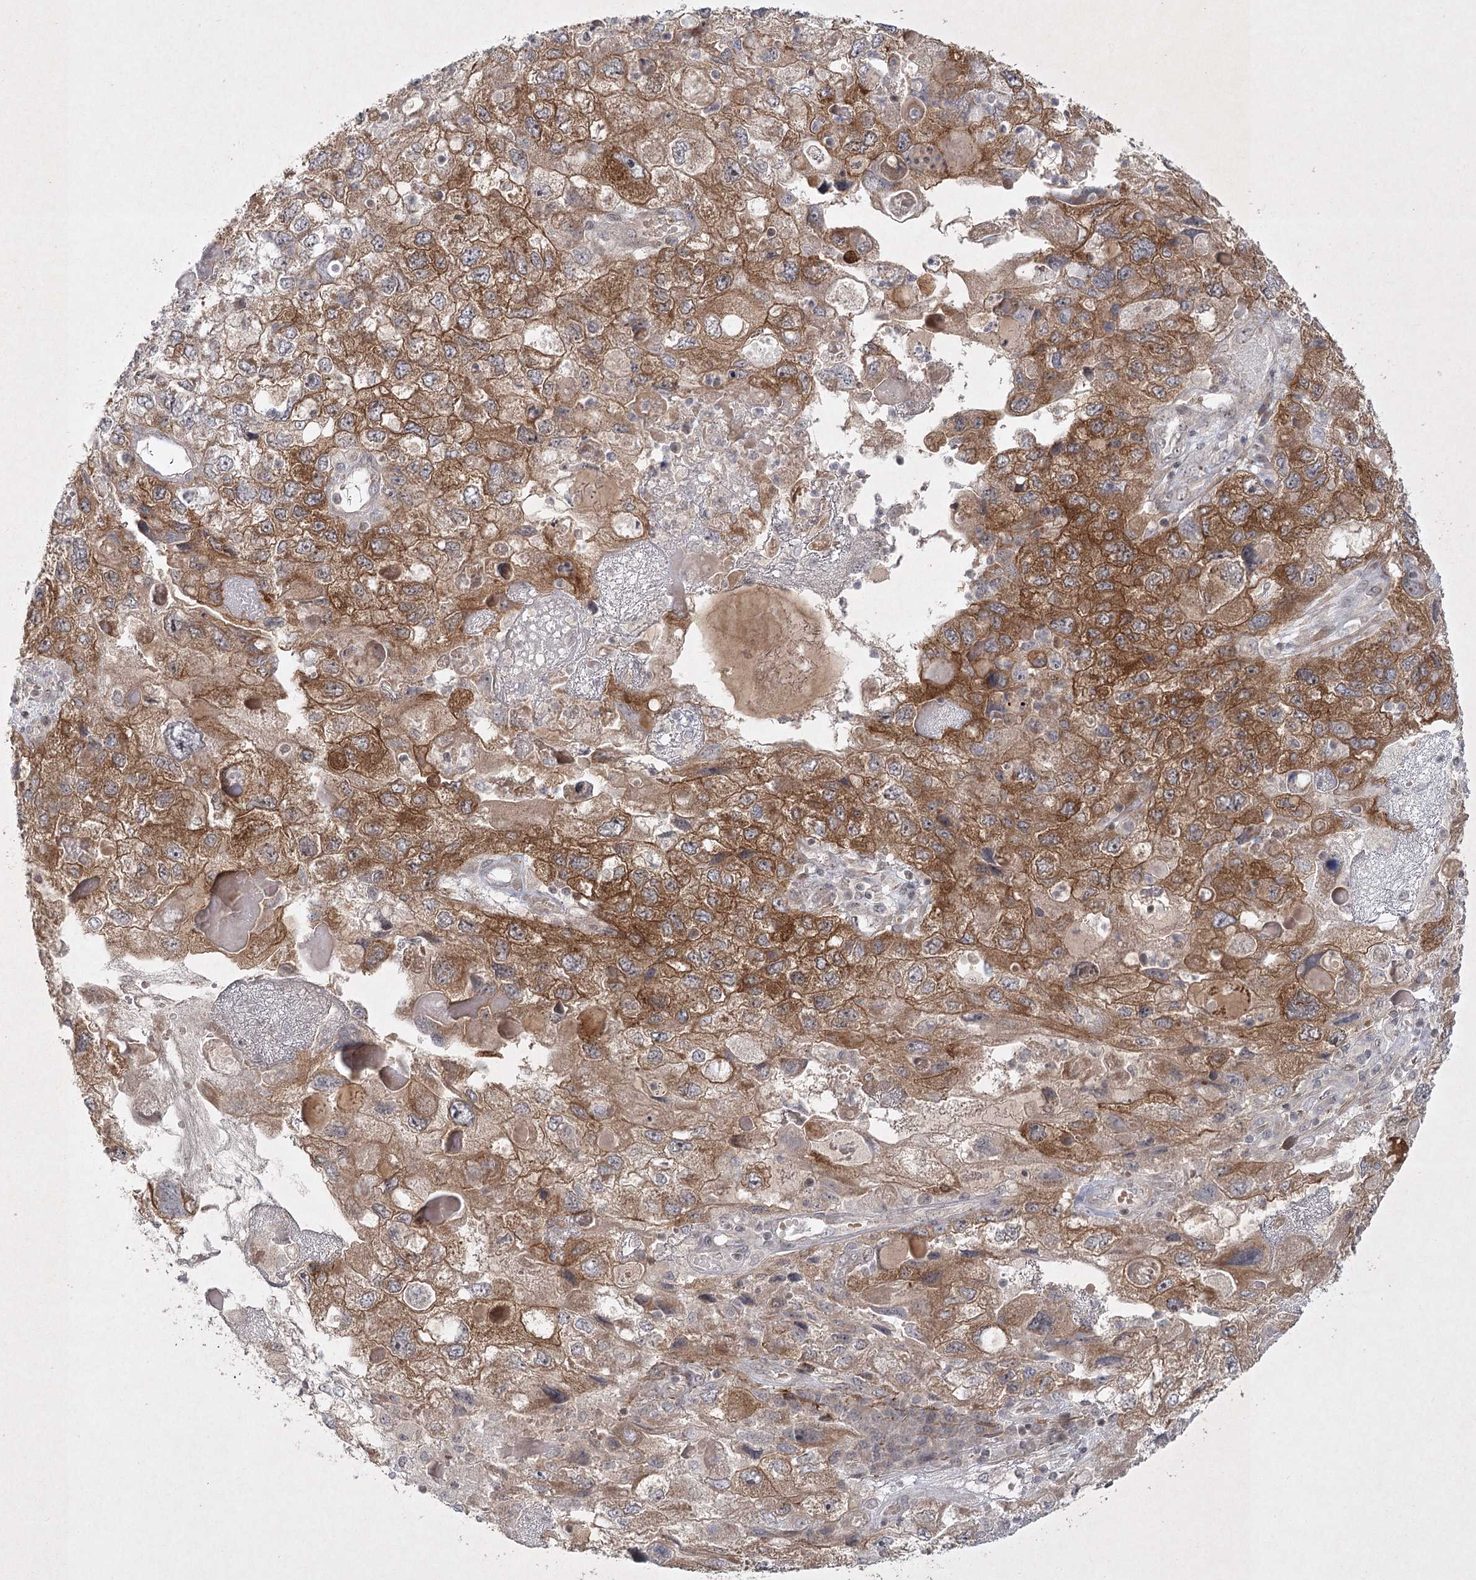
{"staining": {"intensity": "moderate", "quantity": ">75%", "location": "cytoplasmic/membranous"}, "tissue": "endometrial cancer", "cell_type": "Tumor cells", "image_type": "cancer", "snomed": [{"axis": "morphology", "description": "Adenocarcinoma, NOS"}, {"axis": "topography", "description": "Endometrium"}], "caption": "The photomicrograph displays immunohistochemical staining of adenocarcinoma (endometrial). There is moderate cytoplasmic/membranous positivity is present in approximately >75% of tumor cells.", "gene": "SH2D3A", "patient": {"sex": "female", "age": 49}}